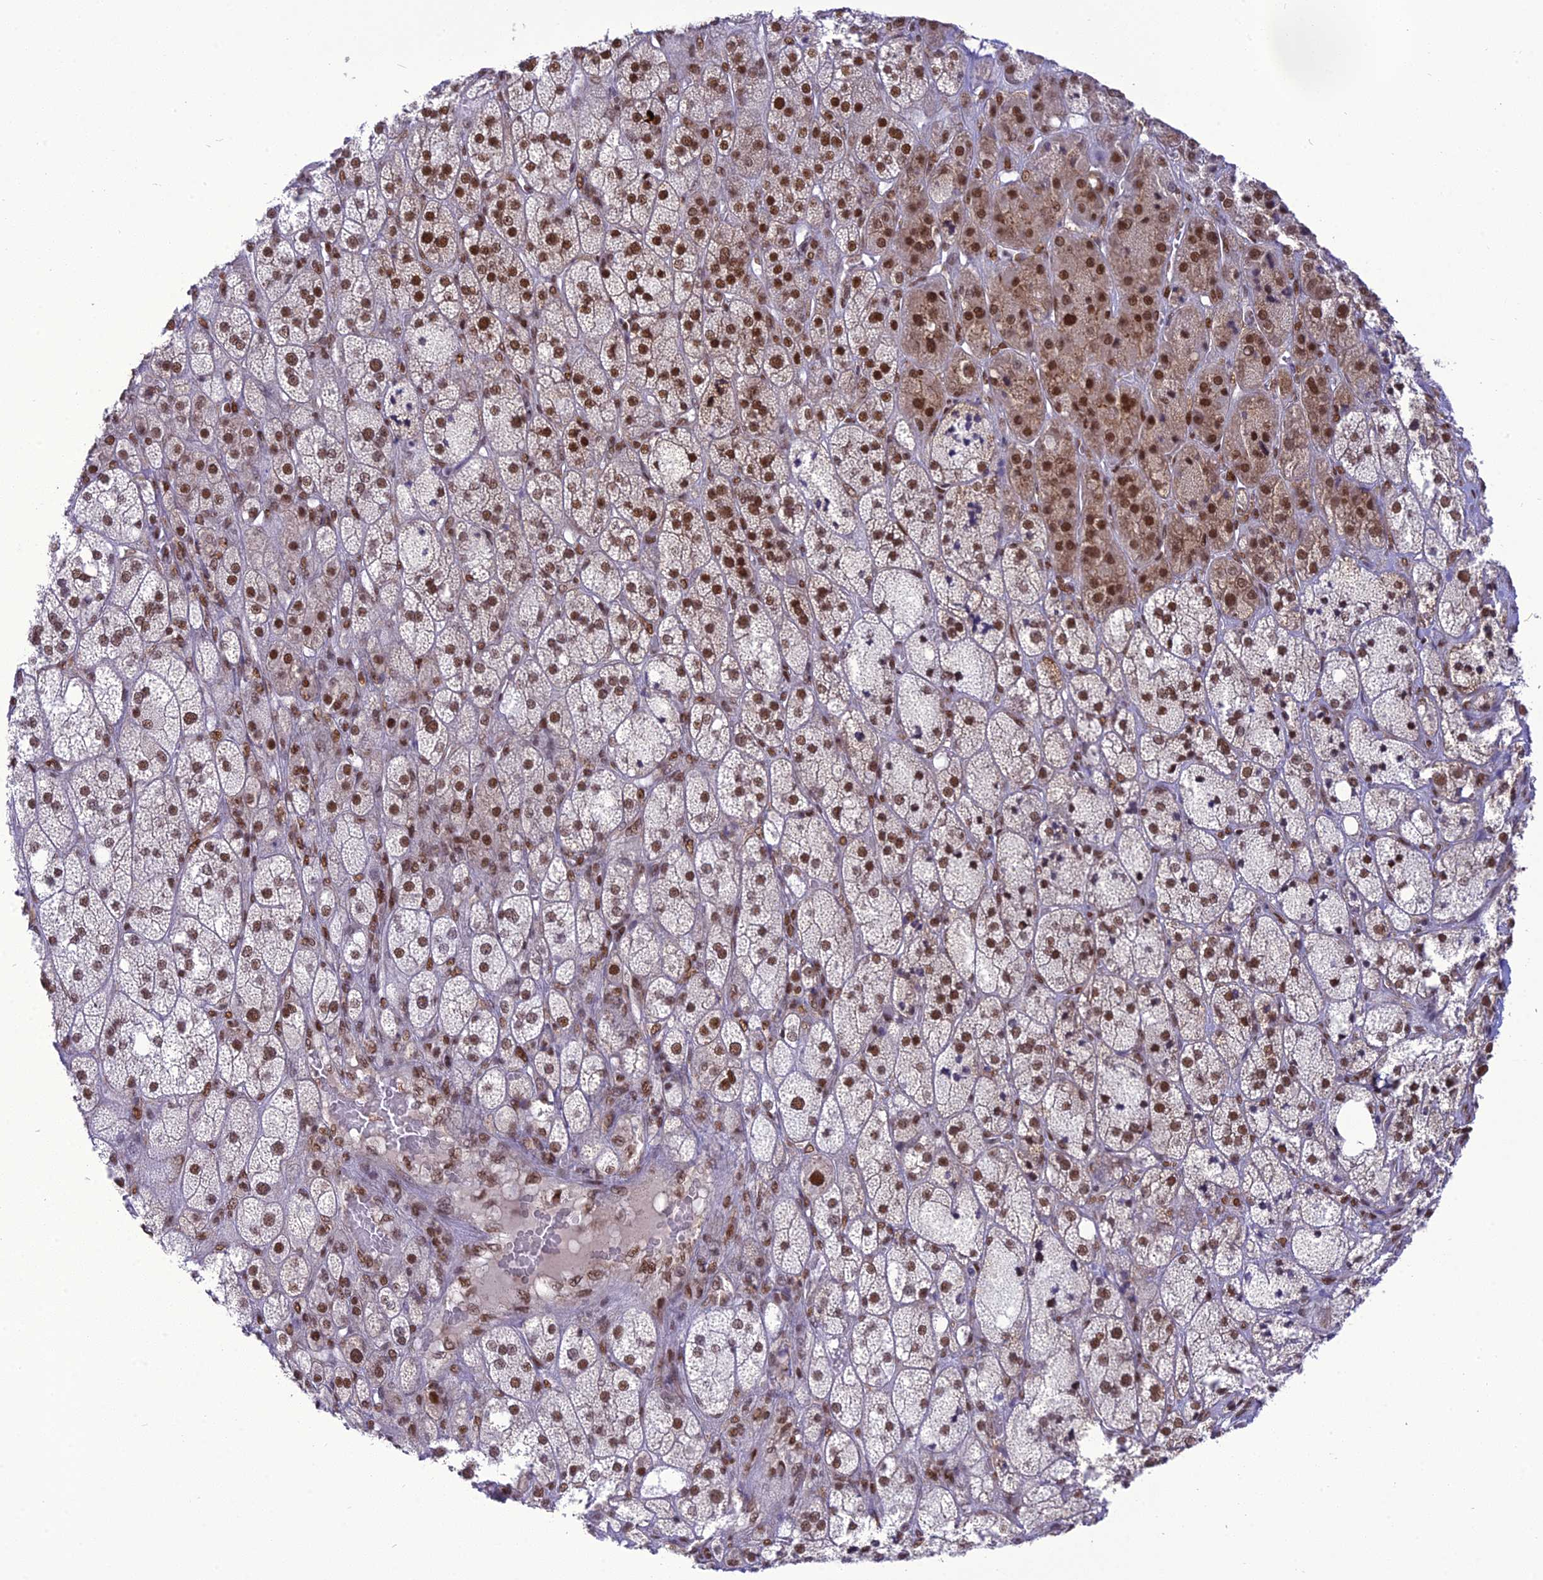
{"staining": {"intensity": "strong", "quantity": ">75%", "location": "nuclear"}, "tissue": "adrenal gland", "cell_type": "Glandular cells", "image_type": "normal", "snomed": [{"axis": "morphology", "description": "Normal tissue, NOS"}, {"axis": "topography", "description": "Adrenal gland"}], "caption": "An image of human adrenal gland stained for a protein shows strong nuclear brown staining in glandular cells.", "gene": "DDX1", "patient": {"sex": "male", "age": 61}}